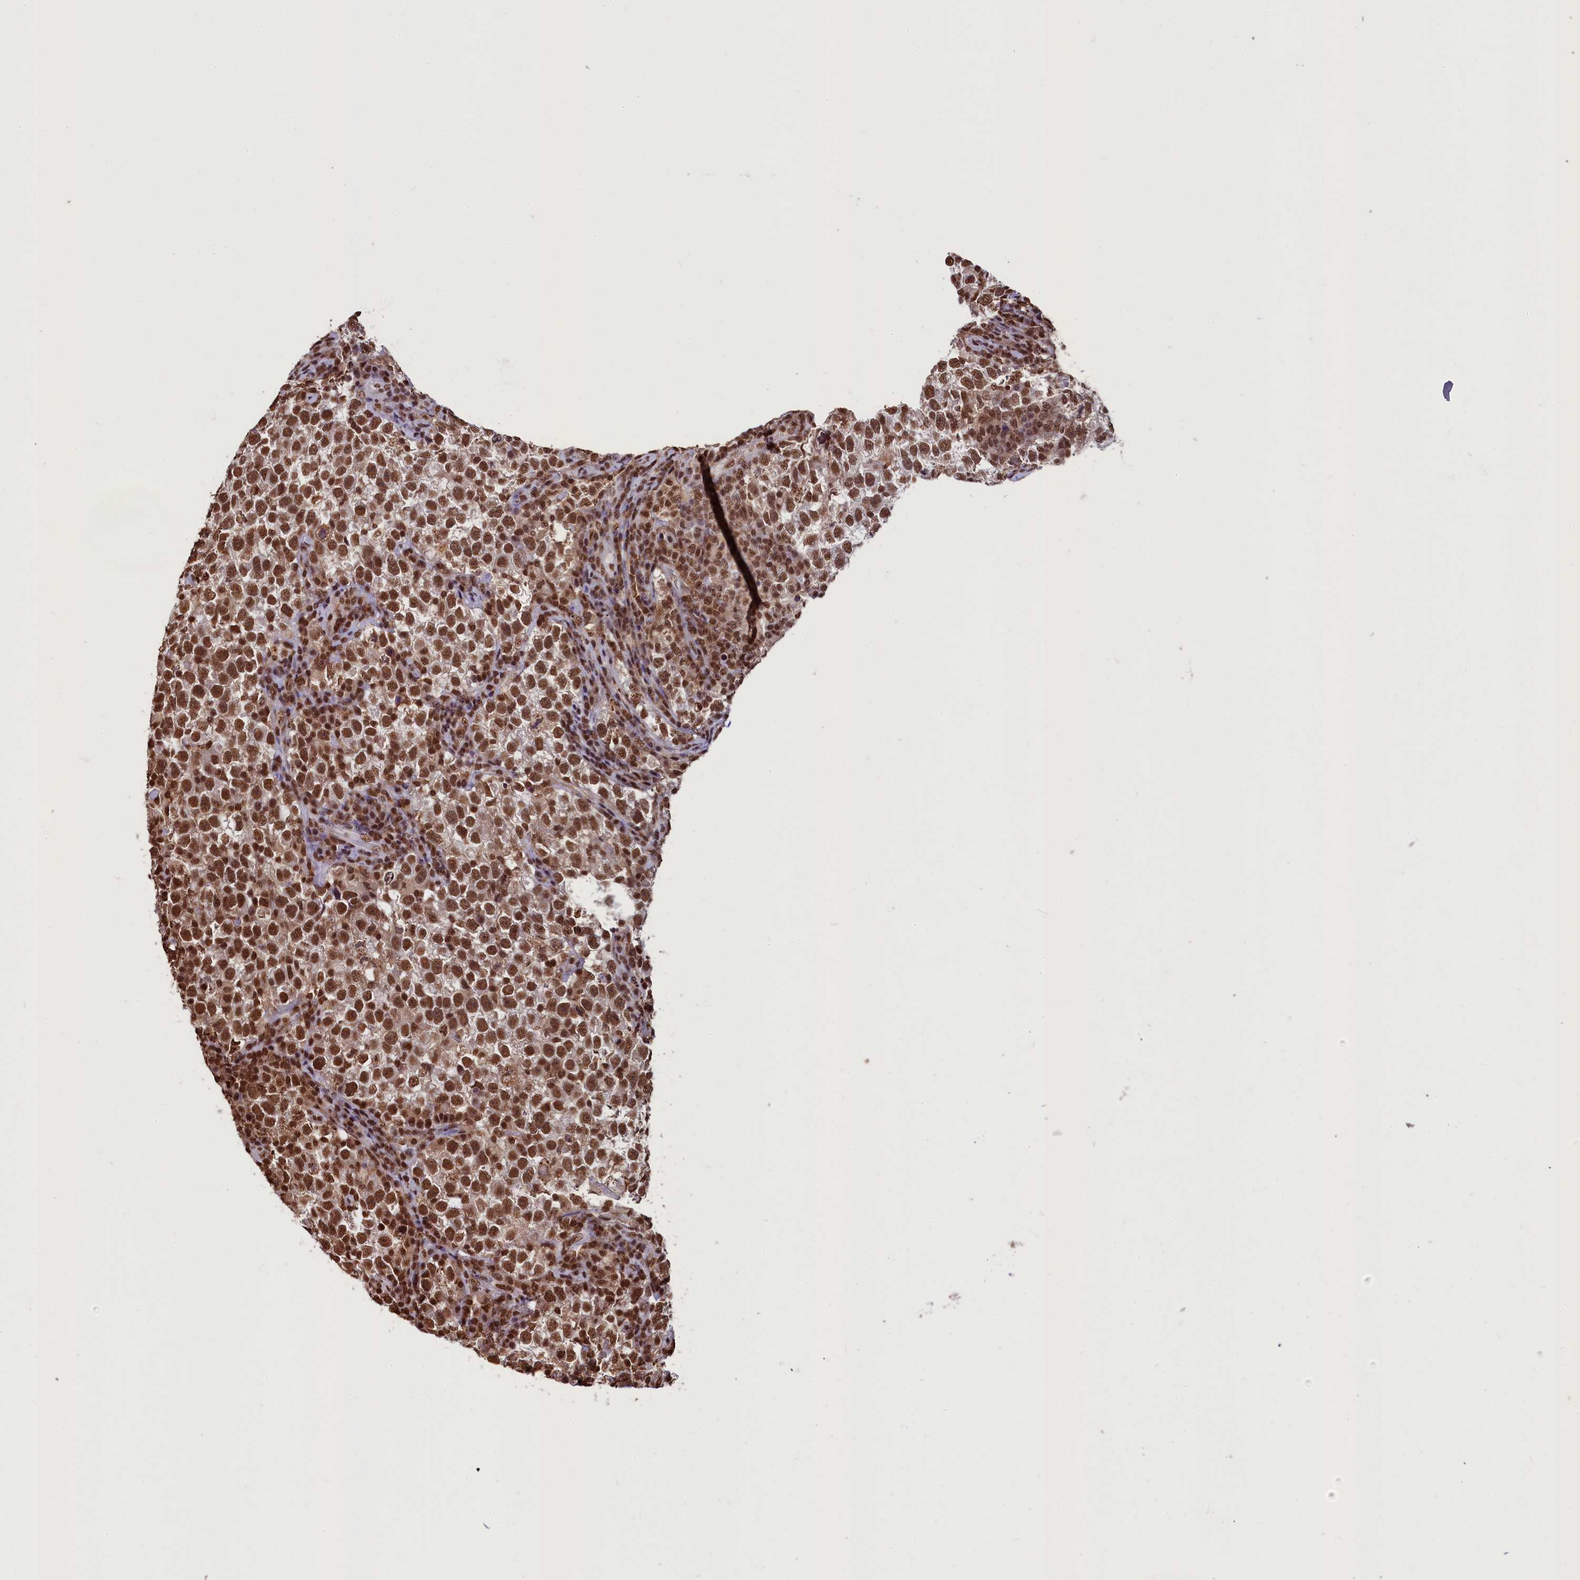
{"staining": {"intensity": "strong", "quantity": ">75%", "location": "nuclear"}, "tissue": "testis cancer", "cell_type": "Tumor cells", "image_type": "cancer", "snomed": [{"axis": "morphology", "description": "Normal tissue, NOS"}, {"axis": "morphology", "description": "Seminoma, NOS"}, {"axis": "topography", "description": "Testis"}], "caption": "Immunohistochemistry (IHC) image of human testis seminoma stained for a protein (brown), which exhibits high levels of strong nuclear positivity in approximately >75% of tumor cells.", "gene": "SNRPD2", "patient": {"sex": "male", "age": 43}}